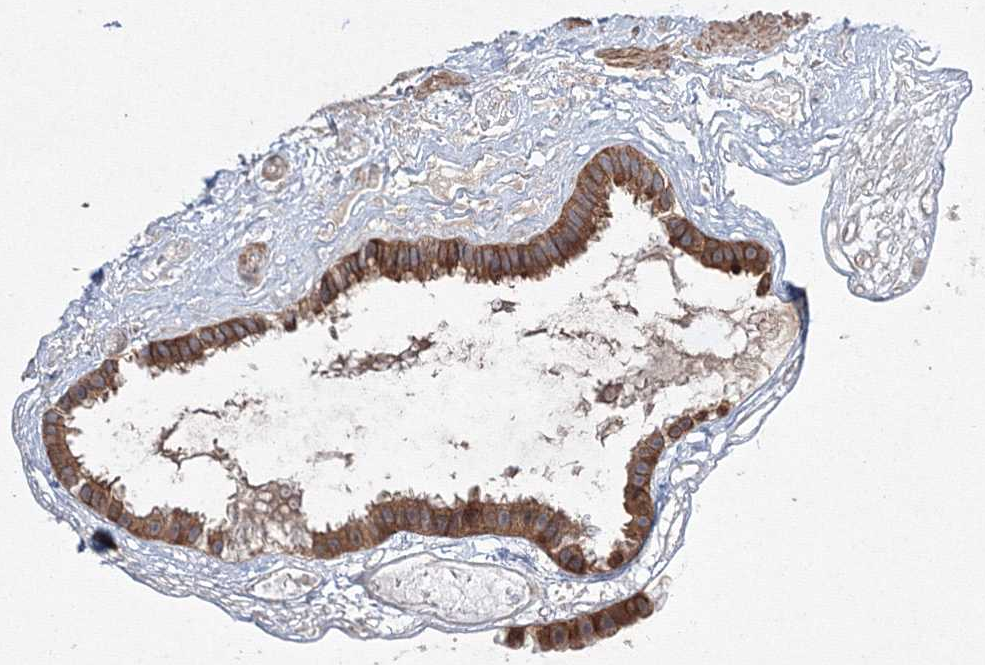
{"staining": {"intensity": "strong", "quantity": ">75%", "location": "cytoplasmic/membranous"}, "tissue": "gallbladder", "cell_type": "Glandular cells", "image_type": "normal", "snomed": [{"axis": "morphology", "description": "Normal tissue, NOS"}, {"axis": "topography", "description": "Gallbladder"}], "caption": "Immunohistochemical staining of unremarkable gallbladder exhibits high levels of strong cytoplasmic/membranous positivity in approximately >75% of glandular cells.", "gene": "RANBP3L", "patient": {"sex": "female", "age": 26}}